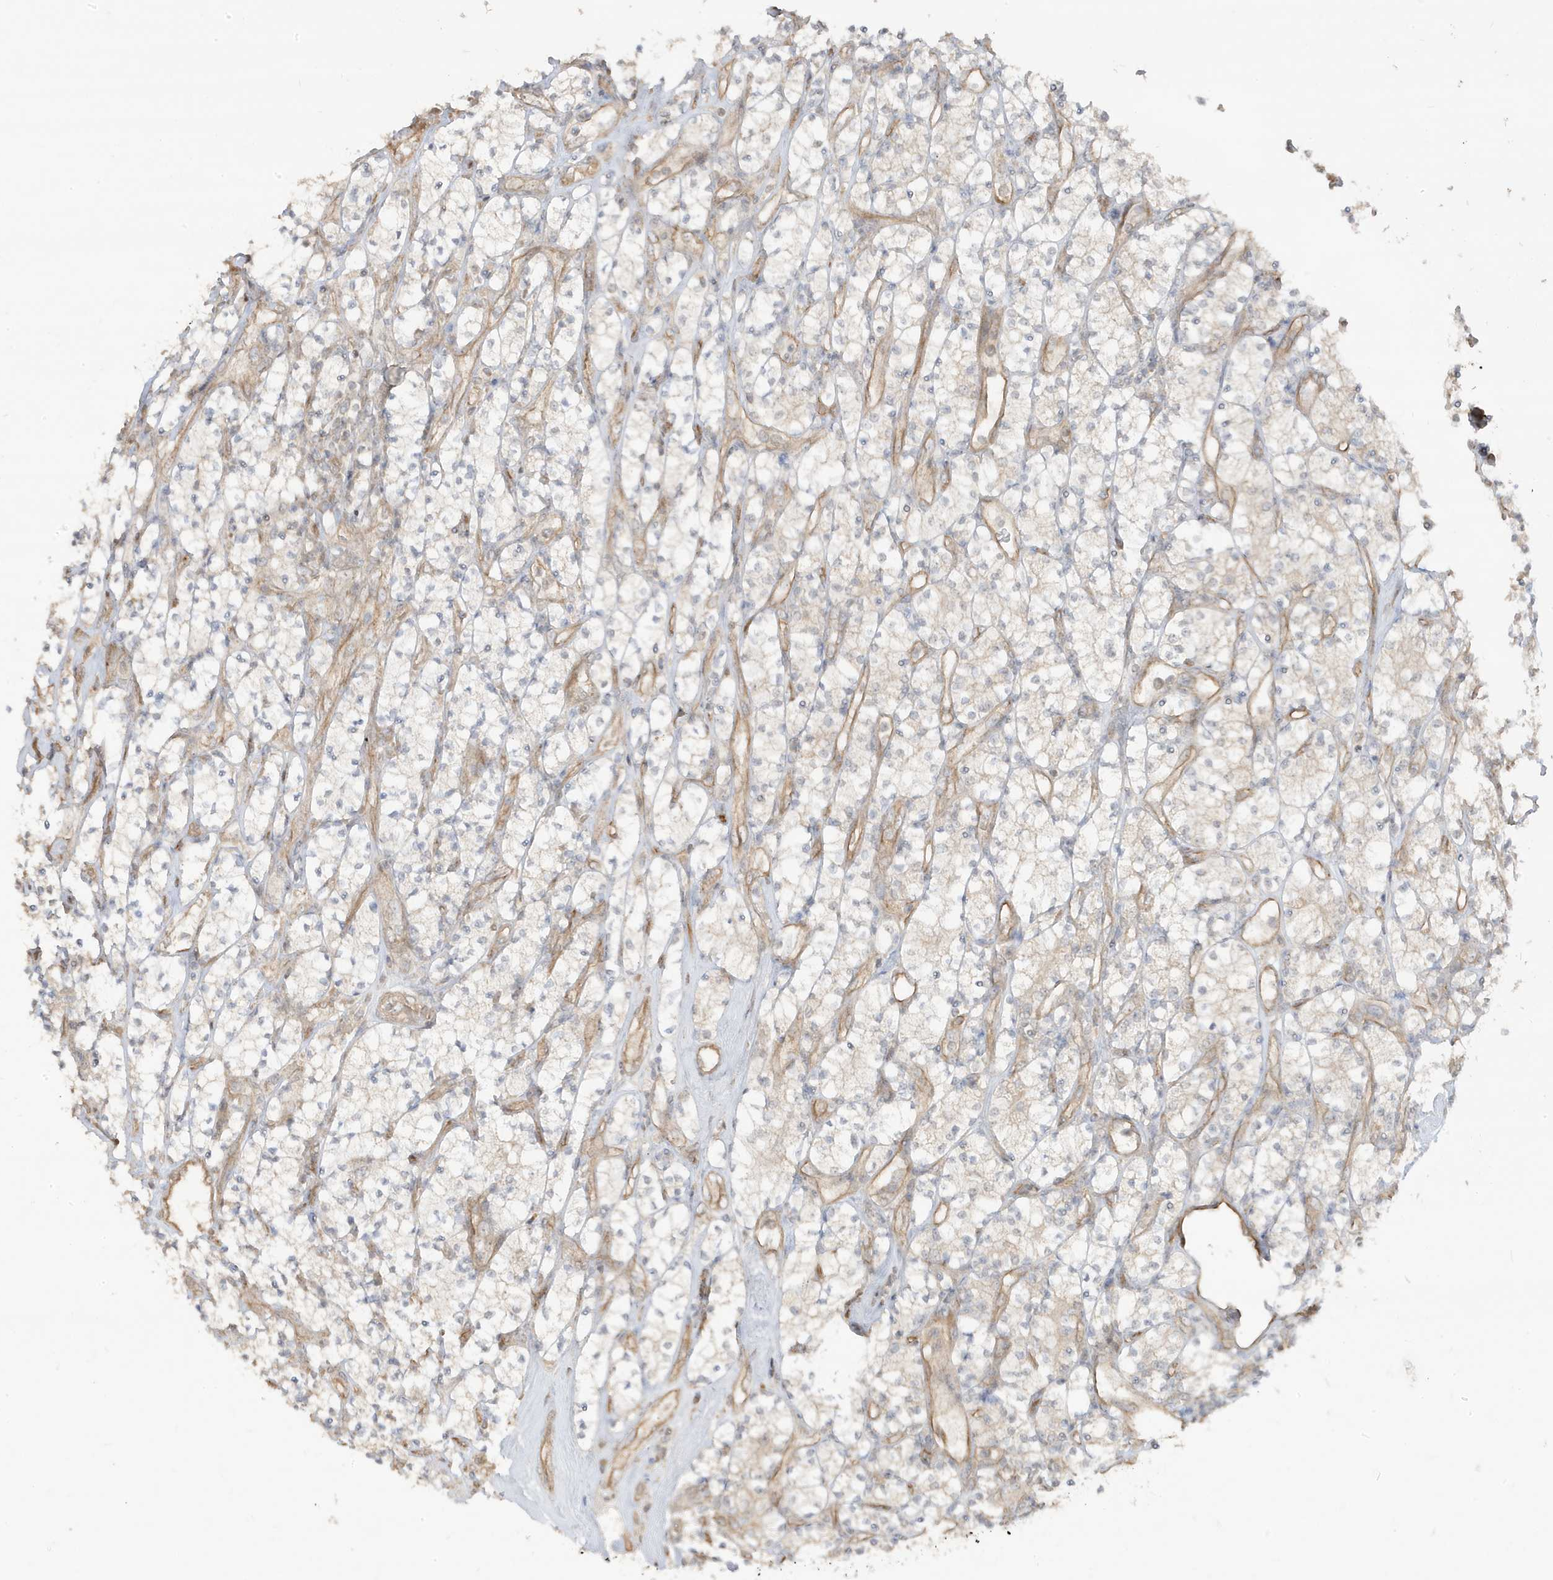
{"staining": {"intensity": "negative", "quantity": "none", "location": "none"}, "tissue": "renal cancer", "cell_type": "Tumor cells", "image_type": "cancer", "snomed": [{"axis": "morphology", "description": "Adenocarcinoma, NOS"}, {"axis": "topography", "description": "Kidney"}], "caption": "This micrograph is of renal cancer stained with IHC to label a protein in brown with the nuclei are counter-stained blue. There is no staining in tumor cells.", "gene": "DNAJC12", "patient": {"sex": "male", "age": 77}}